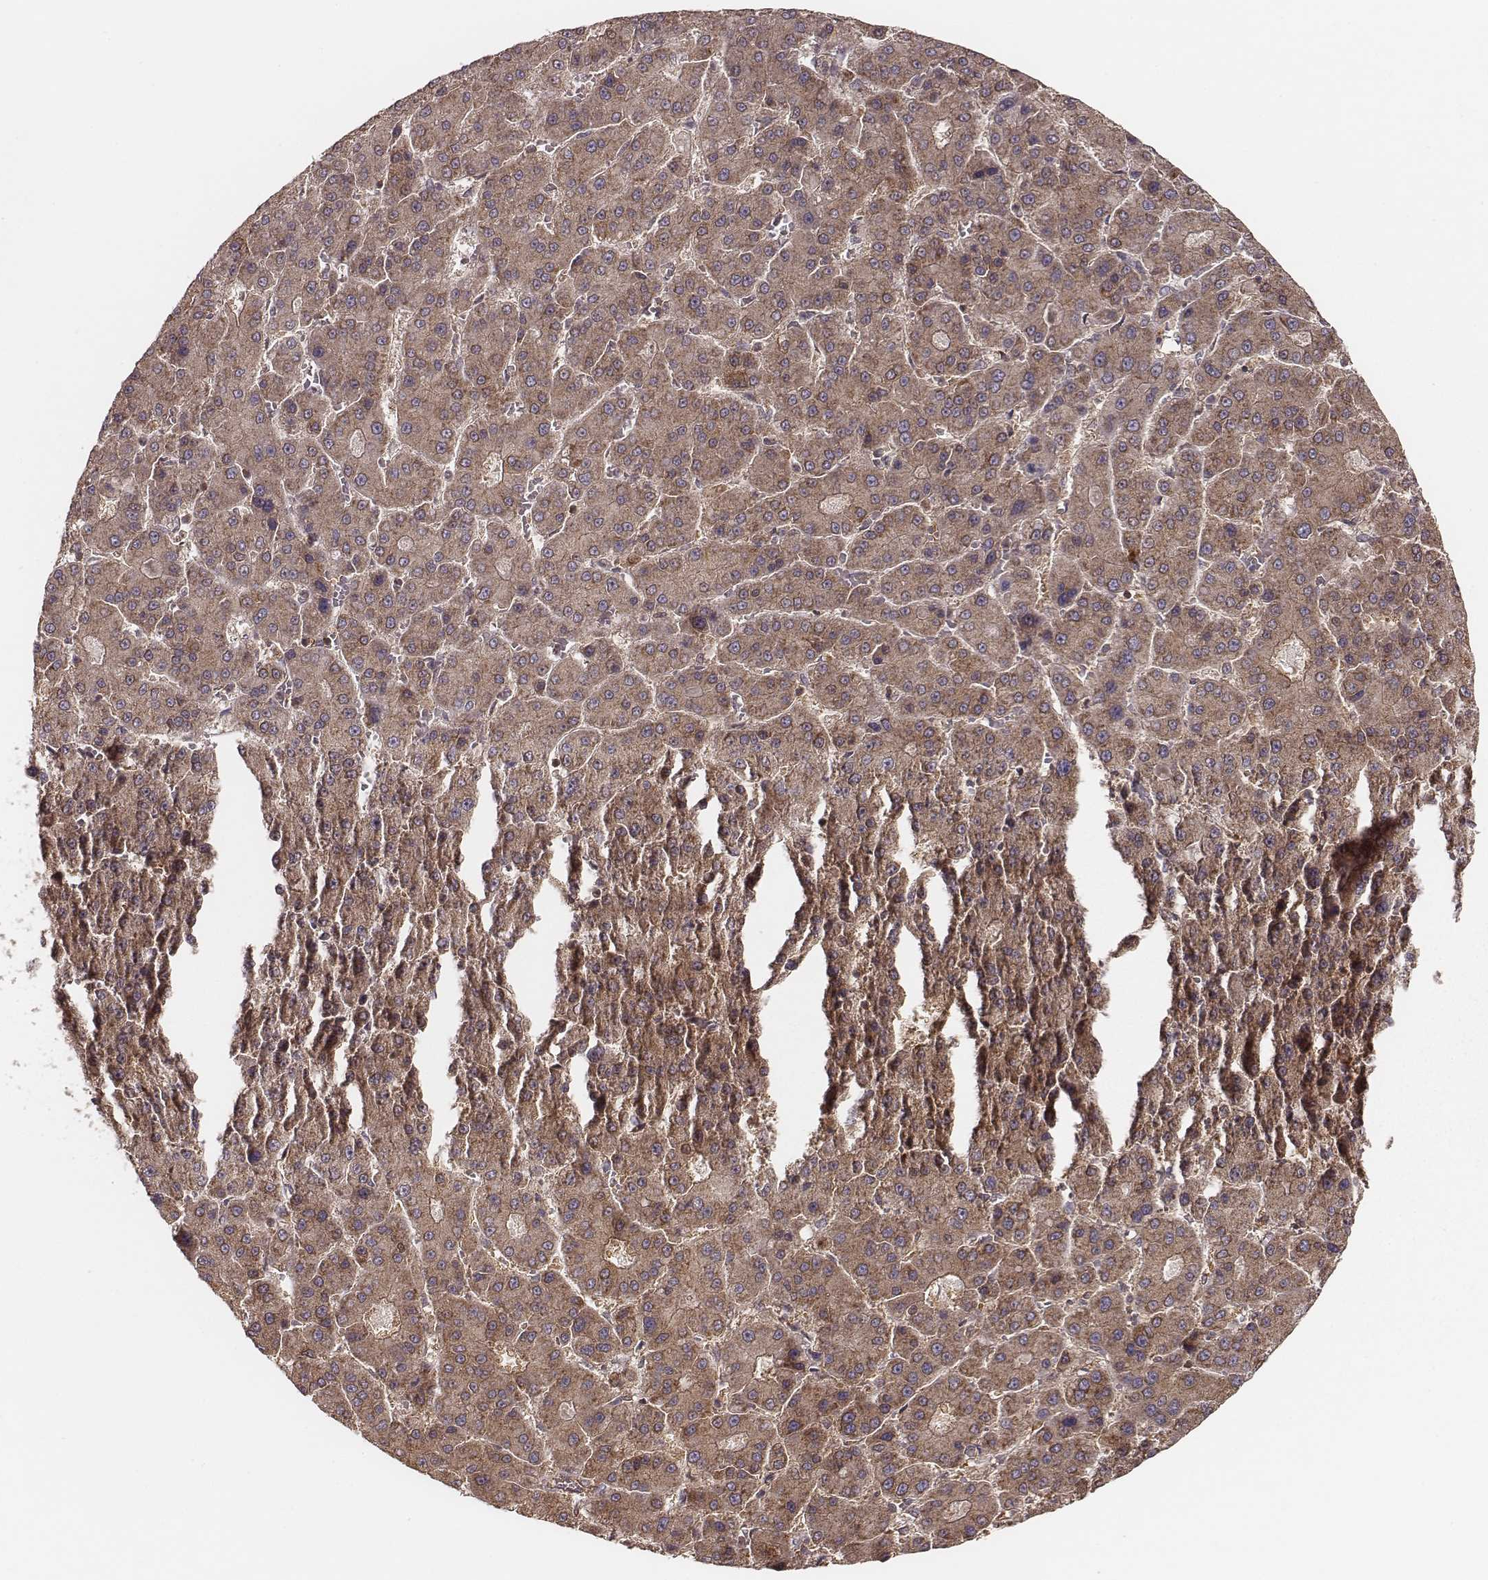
{"staining": {"intensity": "weak", "quantity": ">75%", "location": "cytoplasmic/membranous"}, "tissue": "liver cancer", "cell_type": "Tumor cells", "image_type": "cancer", "snomed": [{"axis": "morphology", "description": "Carcinoma, Hepatocellular, NOS"}, {"axis": "topography", "description": "Liver"}], "caption": "Human liver hepatocellular carcinoma stained with a brown dye reveals weak cytoplasmic/membranous positive positivity in about >75% of tumor cells.", "gene": "CARS1", "patient": {"sex": "male", "age": 70}}